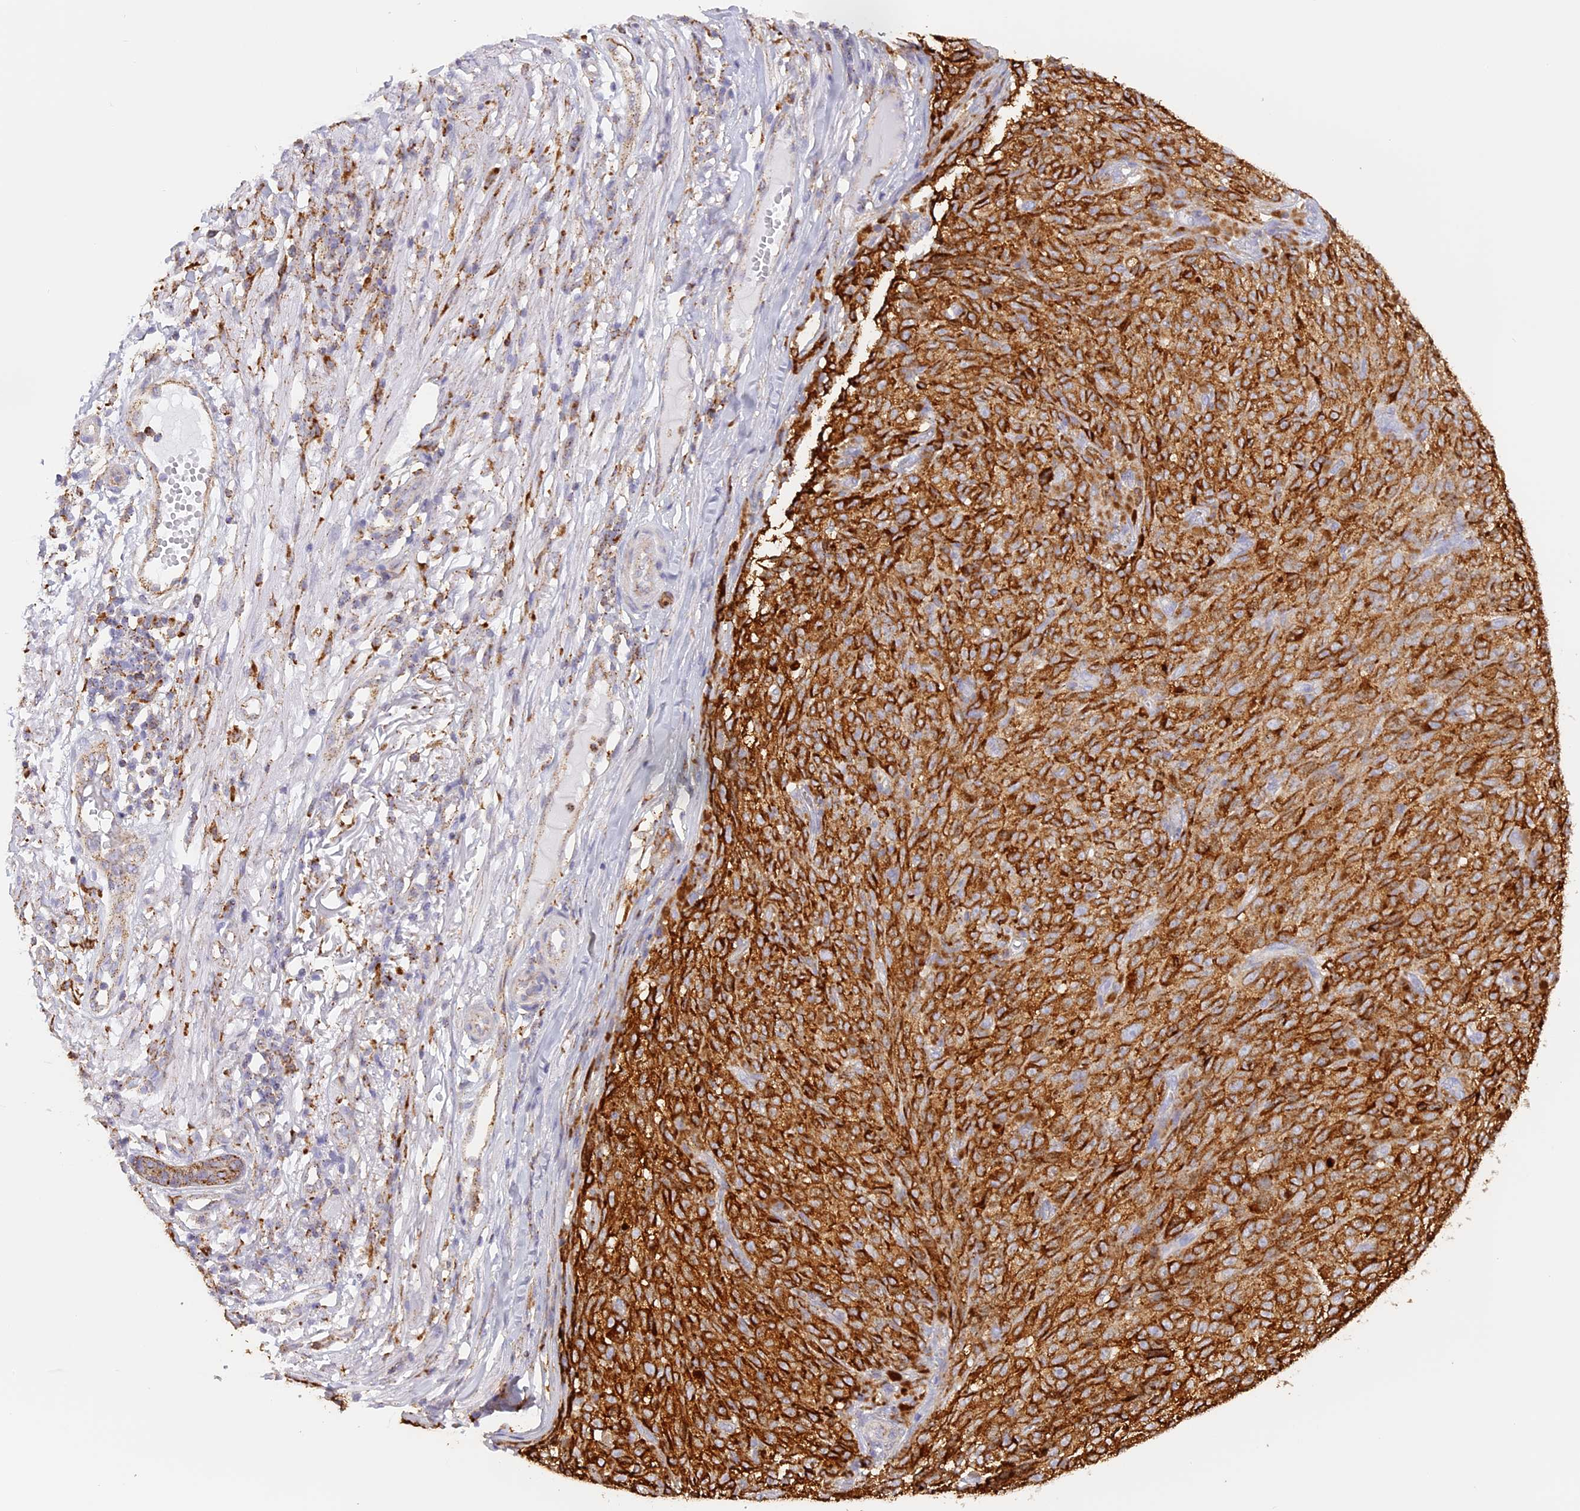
{"staining": {"intensity": "moderate", "quantity": ">75%", "location": "cytoplasmic/membranous"}, "tissue": "melanoma", "cell_type": "Tumor cells", "image_type": "cancer", "snomed": [{"axis": "morphology", "description": "Malignant melanoma, NOS"}, {"axis": "topography", "description": "Skin"}], "caption": "A brown stain shows moderate cytoplasmic/membranous expression of a protein in melanoma tumor cells. The staining was performed using DAB, with brown indicating positive protein expression. Nuclei are stained blue with hematoxylin.", "gene": "LAMP2", "patient": {"sex": "female", "age": 82}}